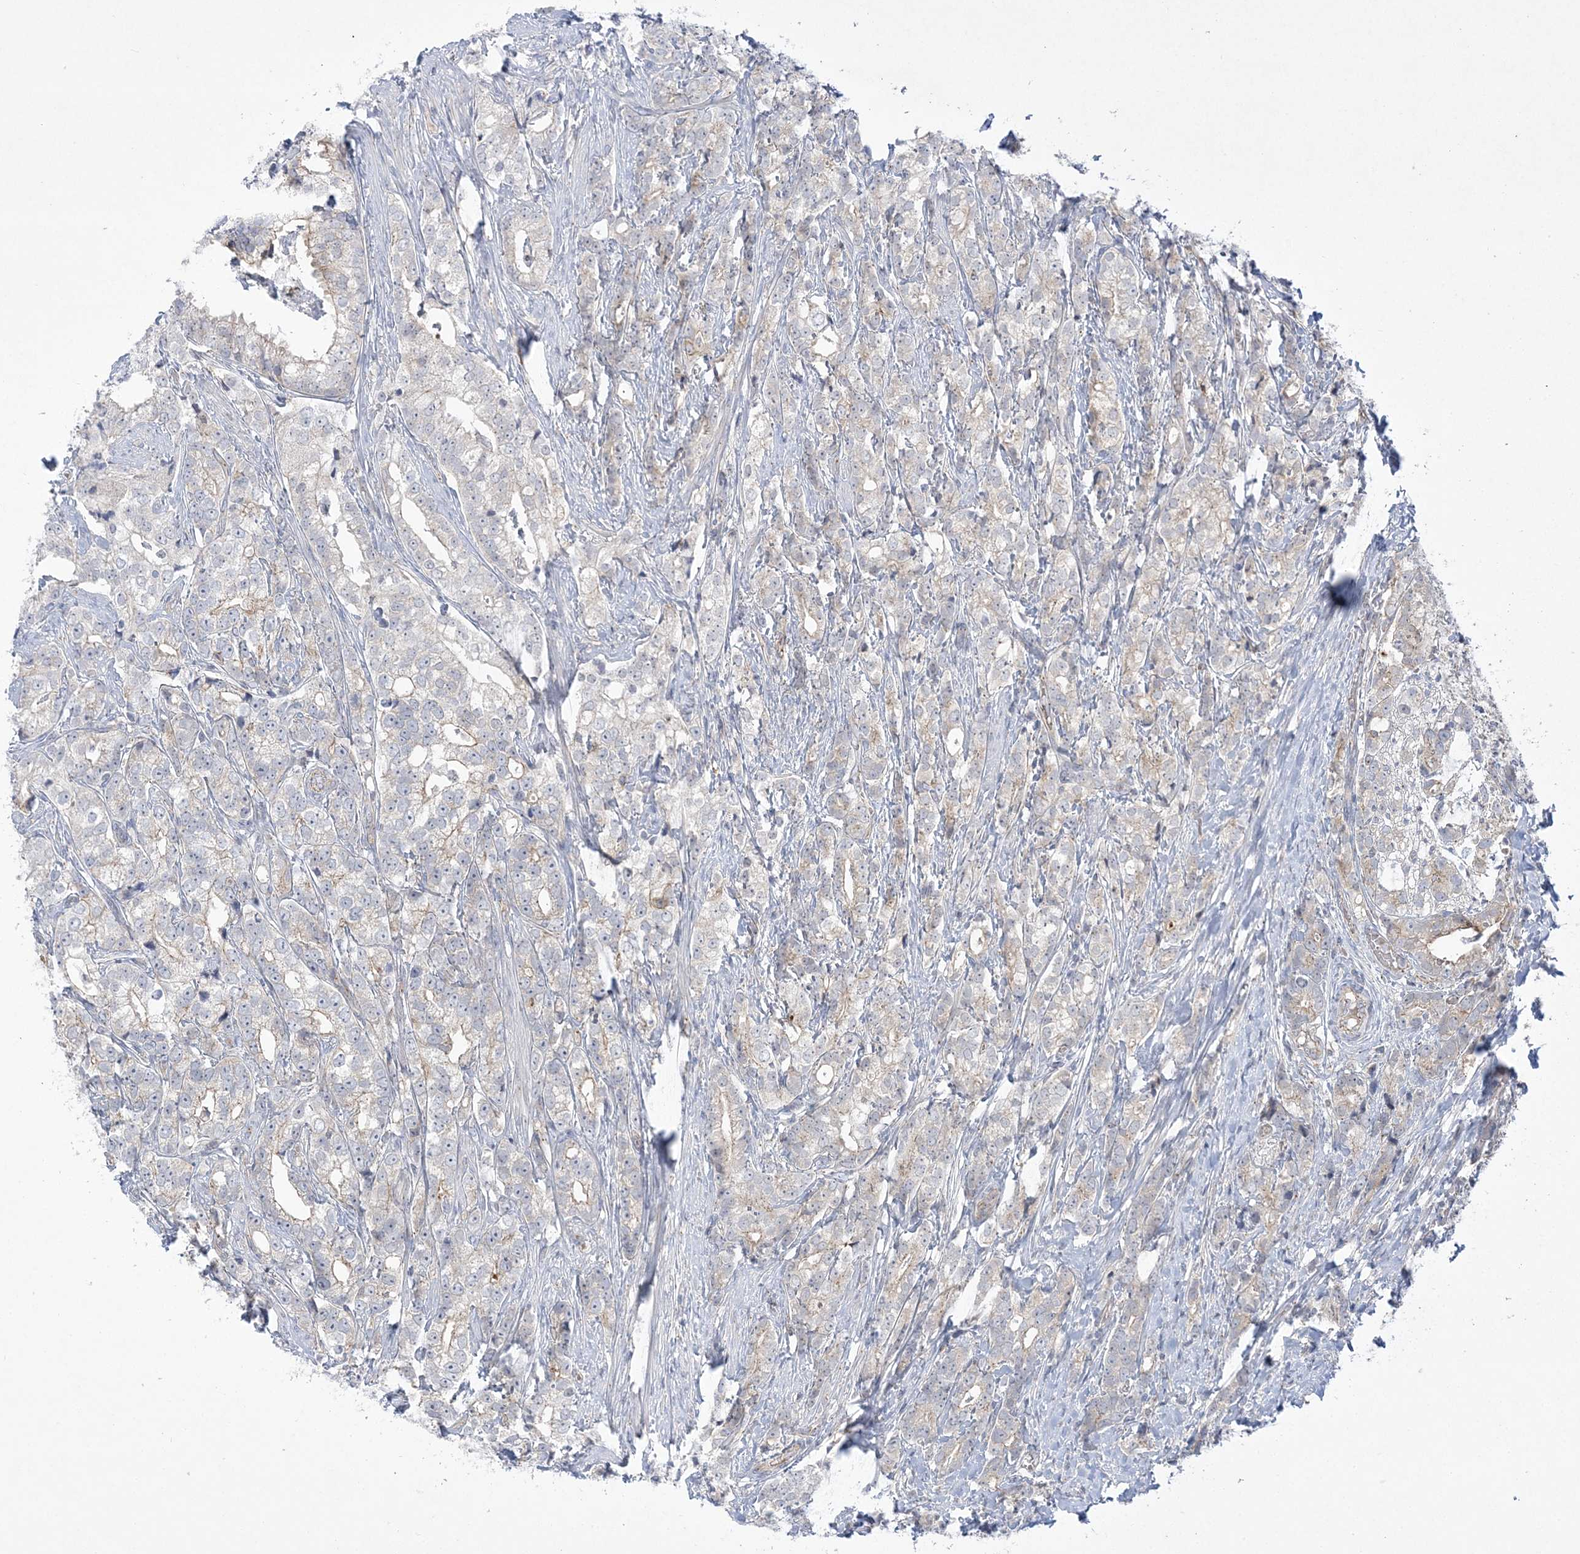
{"staining": {"intensity": "weak", "quantity": "25%-75%", "location": "cytoplasmic/membranous"}, "tissue": "prostate cancer", "cell_type": "Tumor cells", "image_type": "cancer", "snomed": [{"axis": "morphology", "description": "Adenocarcinoma, High grade"}, {"axis": "topography", "description": "Prostate"}], "caption": "IHC (DAB (3,3'-diaminobenzidine)) staining of prostate cancer (adenocarcinoma (high-grade)) exhibits weak cytoplasmic/membranous protein positivity in about 25%-75% of tumor cells.", "gene": "ADAMTS12", "patient": {"sex": "male", "age": 69}}